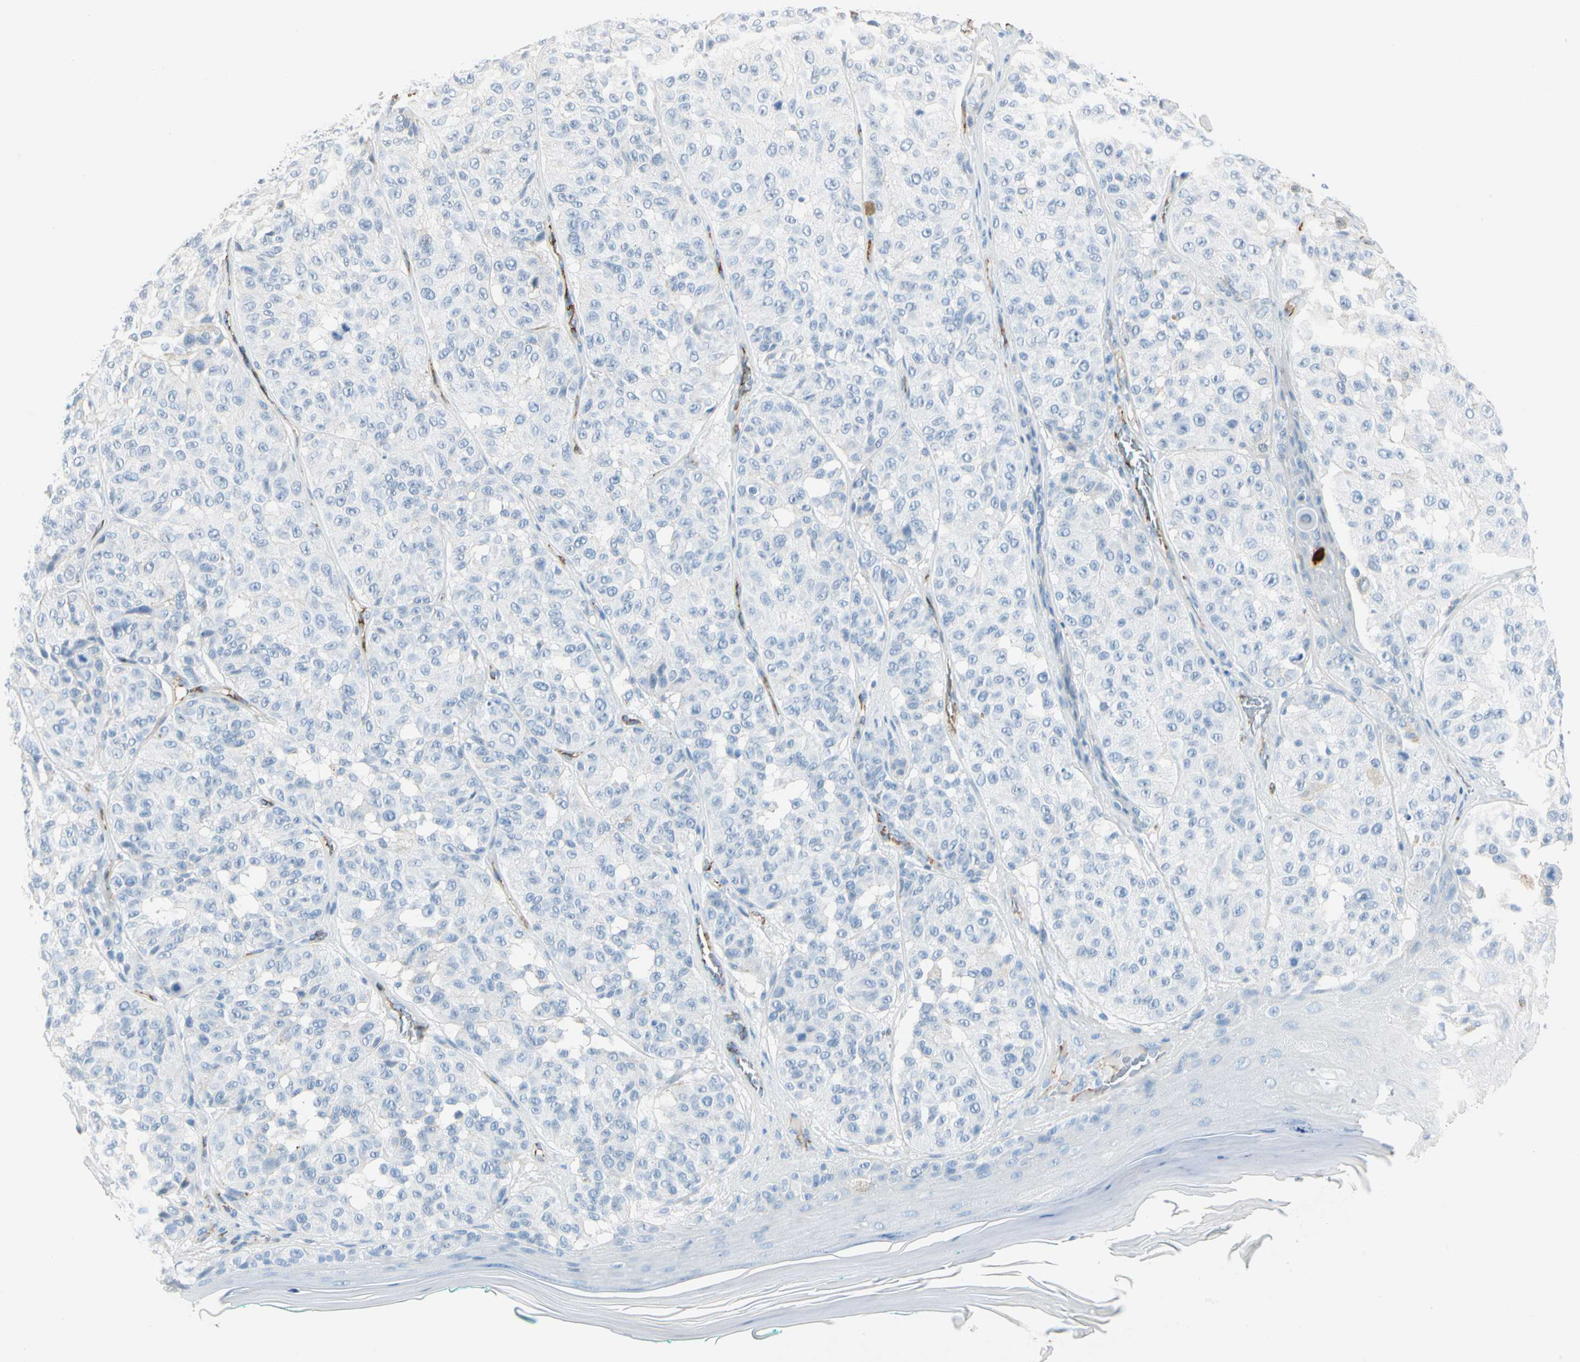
{"staining": {"intensity": "negative", "quantity": "none", "location": "none"}, "tissue": "melanoma", "cell_type": "Tumor cells", "image_type": "cancer", "snomed": [{"axis": "morphology", "description": "Malignant melanoma, NOS"}, {"axis": "topography", "description": "Skin"}], "caption": "Immunohistochemistry (IHC) of melanoma displays no staining in tumor cells.", "gene": "VPS9D1", "patient": {"sex": "female", "age": 46}}